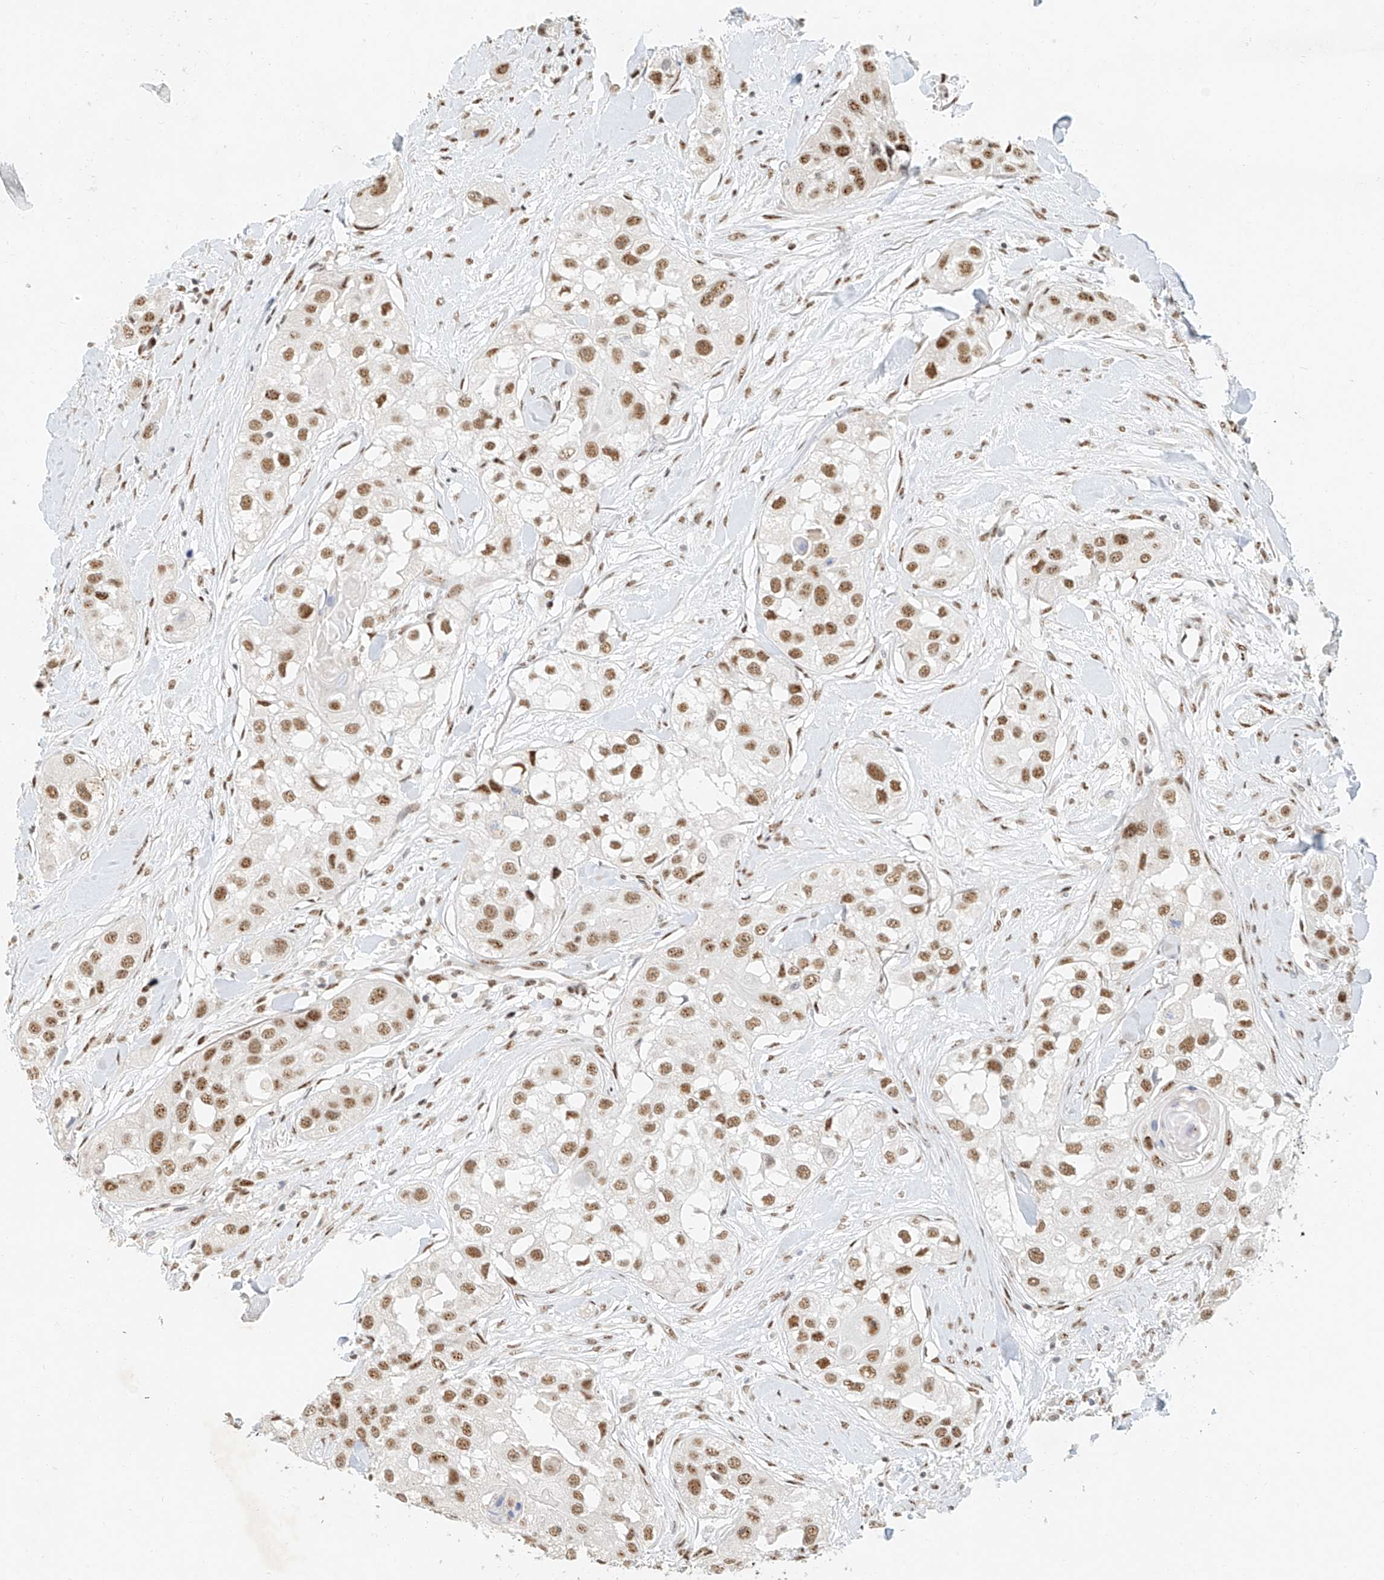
{"staining": {"intensity": "moderate", "quantity": ">75%", "location": "nuclear"}, "tissue": "head and neck cancer", "cell_type": "Tumor cells", "image_type": "cancer", "snomed": [{"axis": "morphology", "description": "Normal tissue, NOS"}, {"axis": "morphology", "description": "Squamous cell carcinoma, NOS"}, {"axis": "topography", "description": "Skeletal muscle"}, {"axis": "topography", "description": "Head-Neck"}], "caption": "Tumor cells reveal moderate nuclear staining in about >75% of cells in head and neck squamous cell carcinoma.", "gene": "CXorf58", "patient": {"sex": "male", "age": 51}}